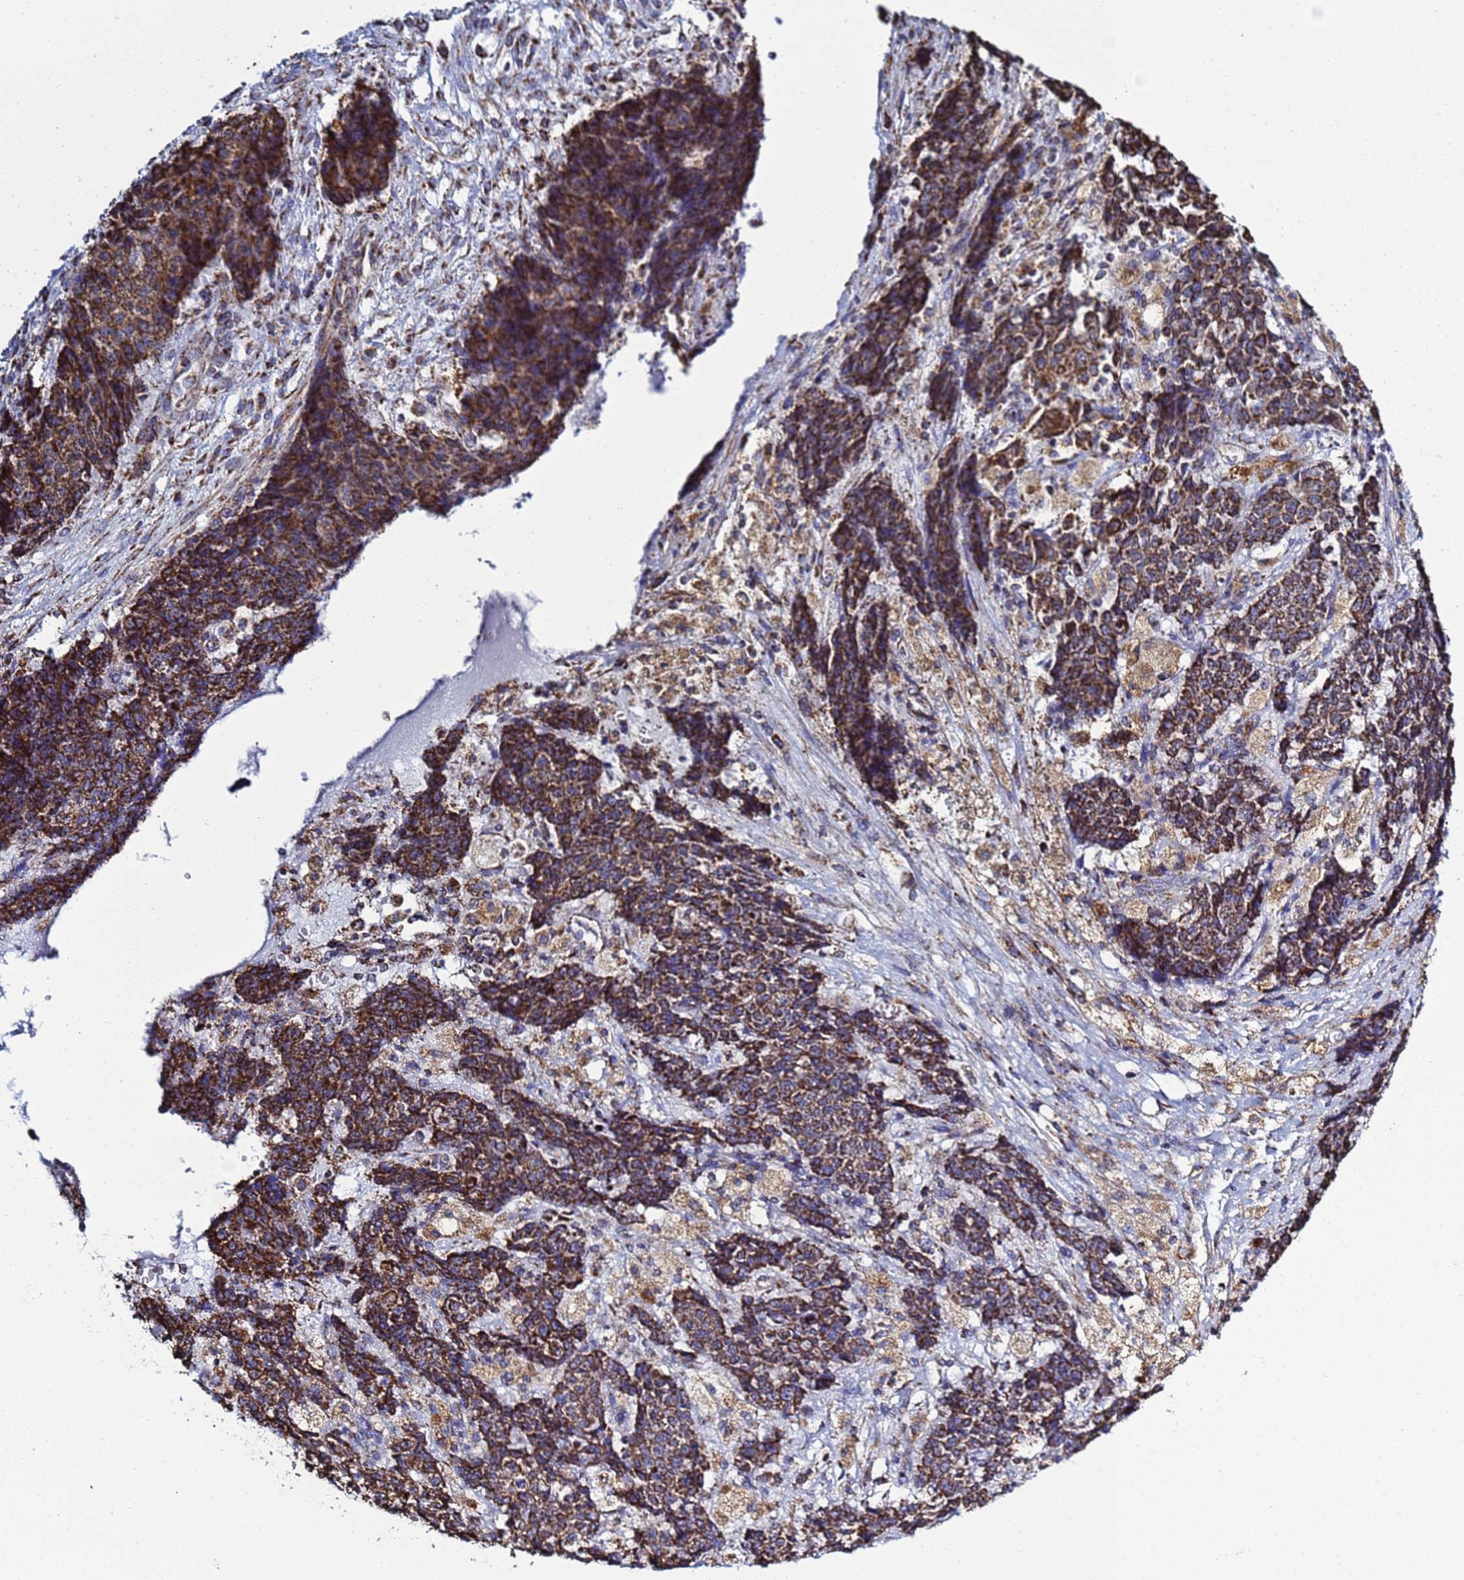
{"staining": {"intensity": "strong", "quantity": ">75%", "location": "cytoplasmic/membranous"}, "tissue": "ovarian cancer", "cell_type": "Tumor cells", "image_type": "cancer", "snomed": [{"axis": "morphology", "description": "Carcinoma, endometroid"}, {"axis": "topography", "description": "Ovary"}], "caption": "Human ovarian endometroid carcinoma stained with a brown dye demonstrates strong cytoplasmic/membranous positive expression in approximately >75% of tumor cells.", "gene": "COQ4", "patient": {"sex": "female", "age": 42}}